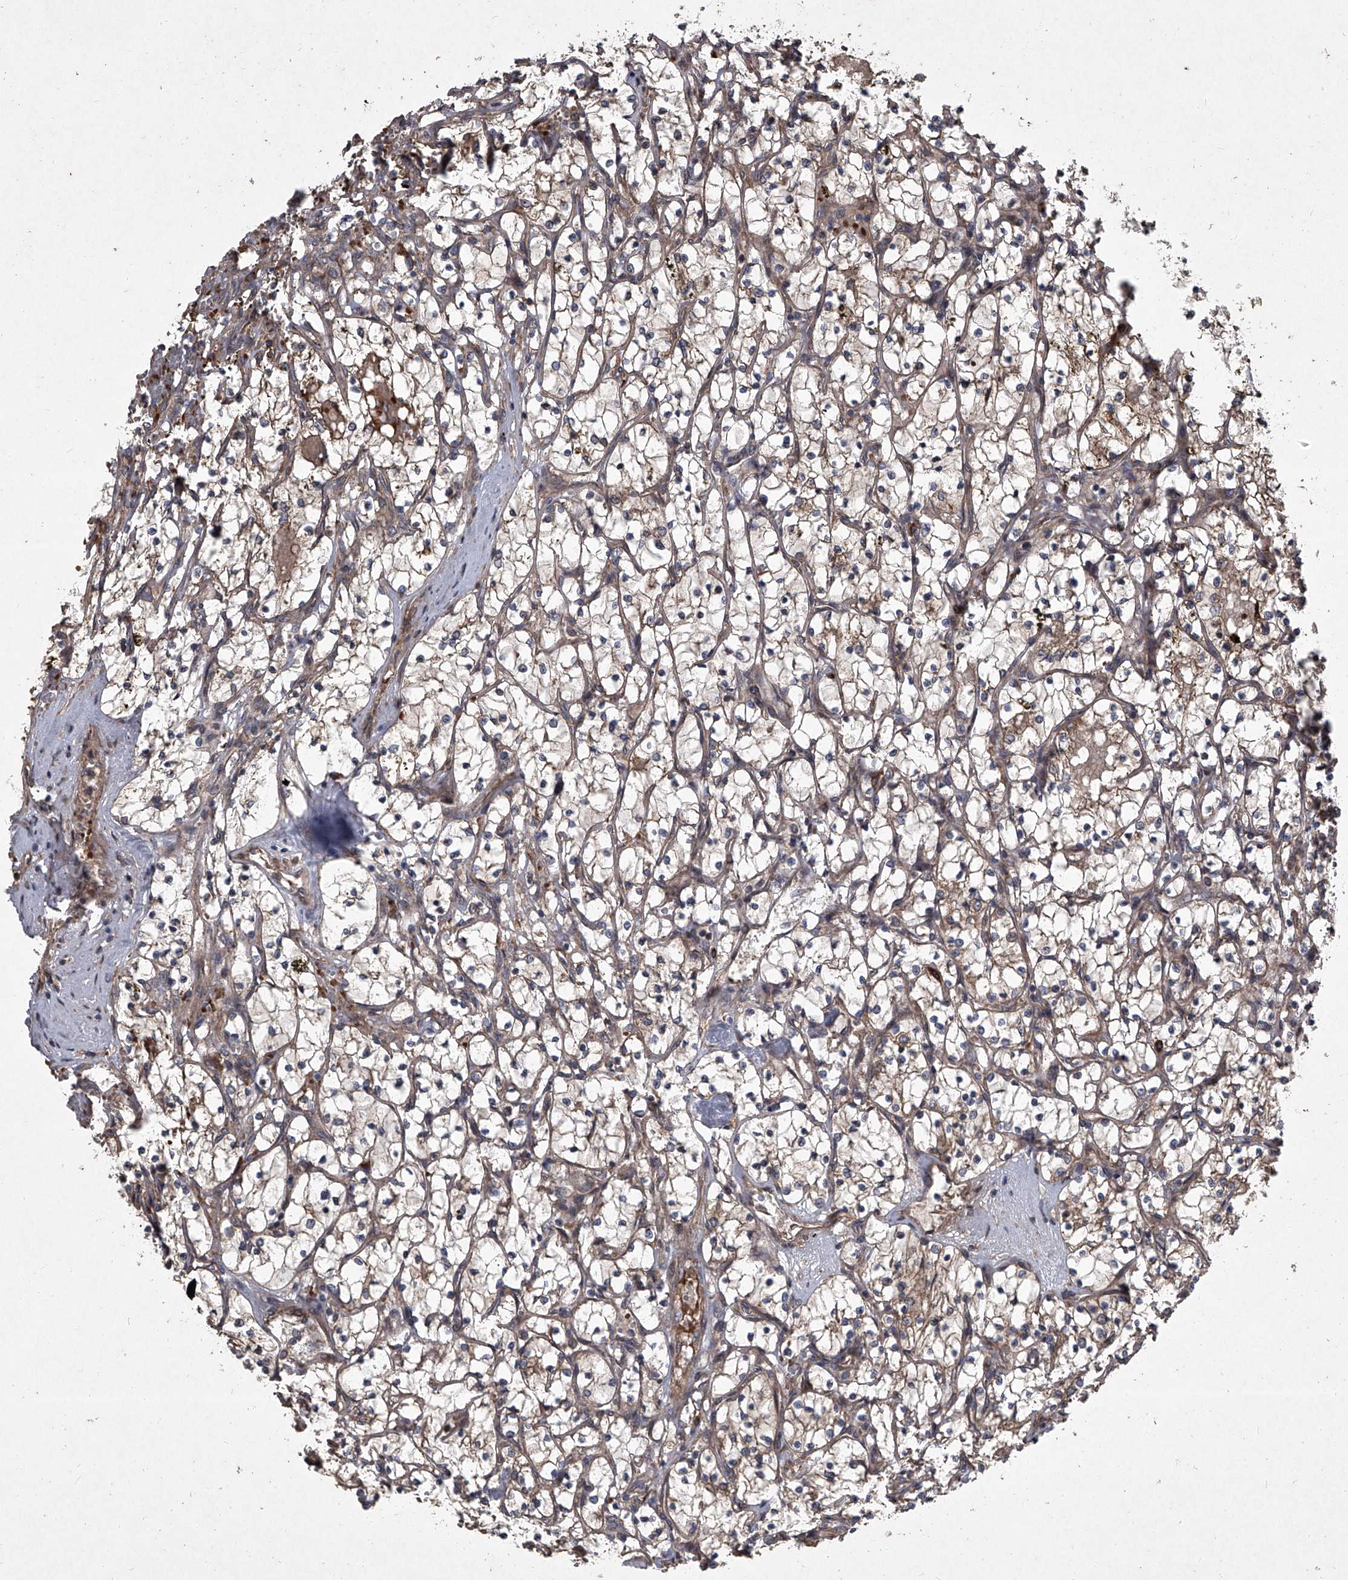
{"staining": {"intensity": "weak", "quantity": ">75%", "location": "cytoplasmic/membranous"}, "tissue": "renal cancer", "cell_type": "Tumor cells", "image_type": "cancer", "snomed": [{"axis": "morphology", "description": "Adenocarcinoma, NOS"}, {"axis": "topography", "description": "Kidney"}], "caption": "Human renal adenocarcinoma stained for a protein (brown) demonstrates weak cytoplasmic/membranous positive expression in approximately >75% of tumor cells.", "gene": "EVA1C", "patient": {"sex": "female", "age": 69}}